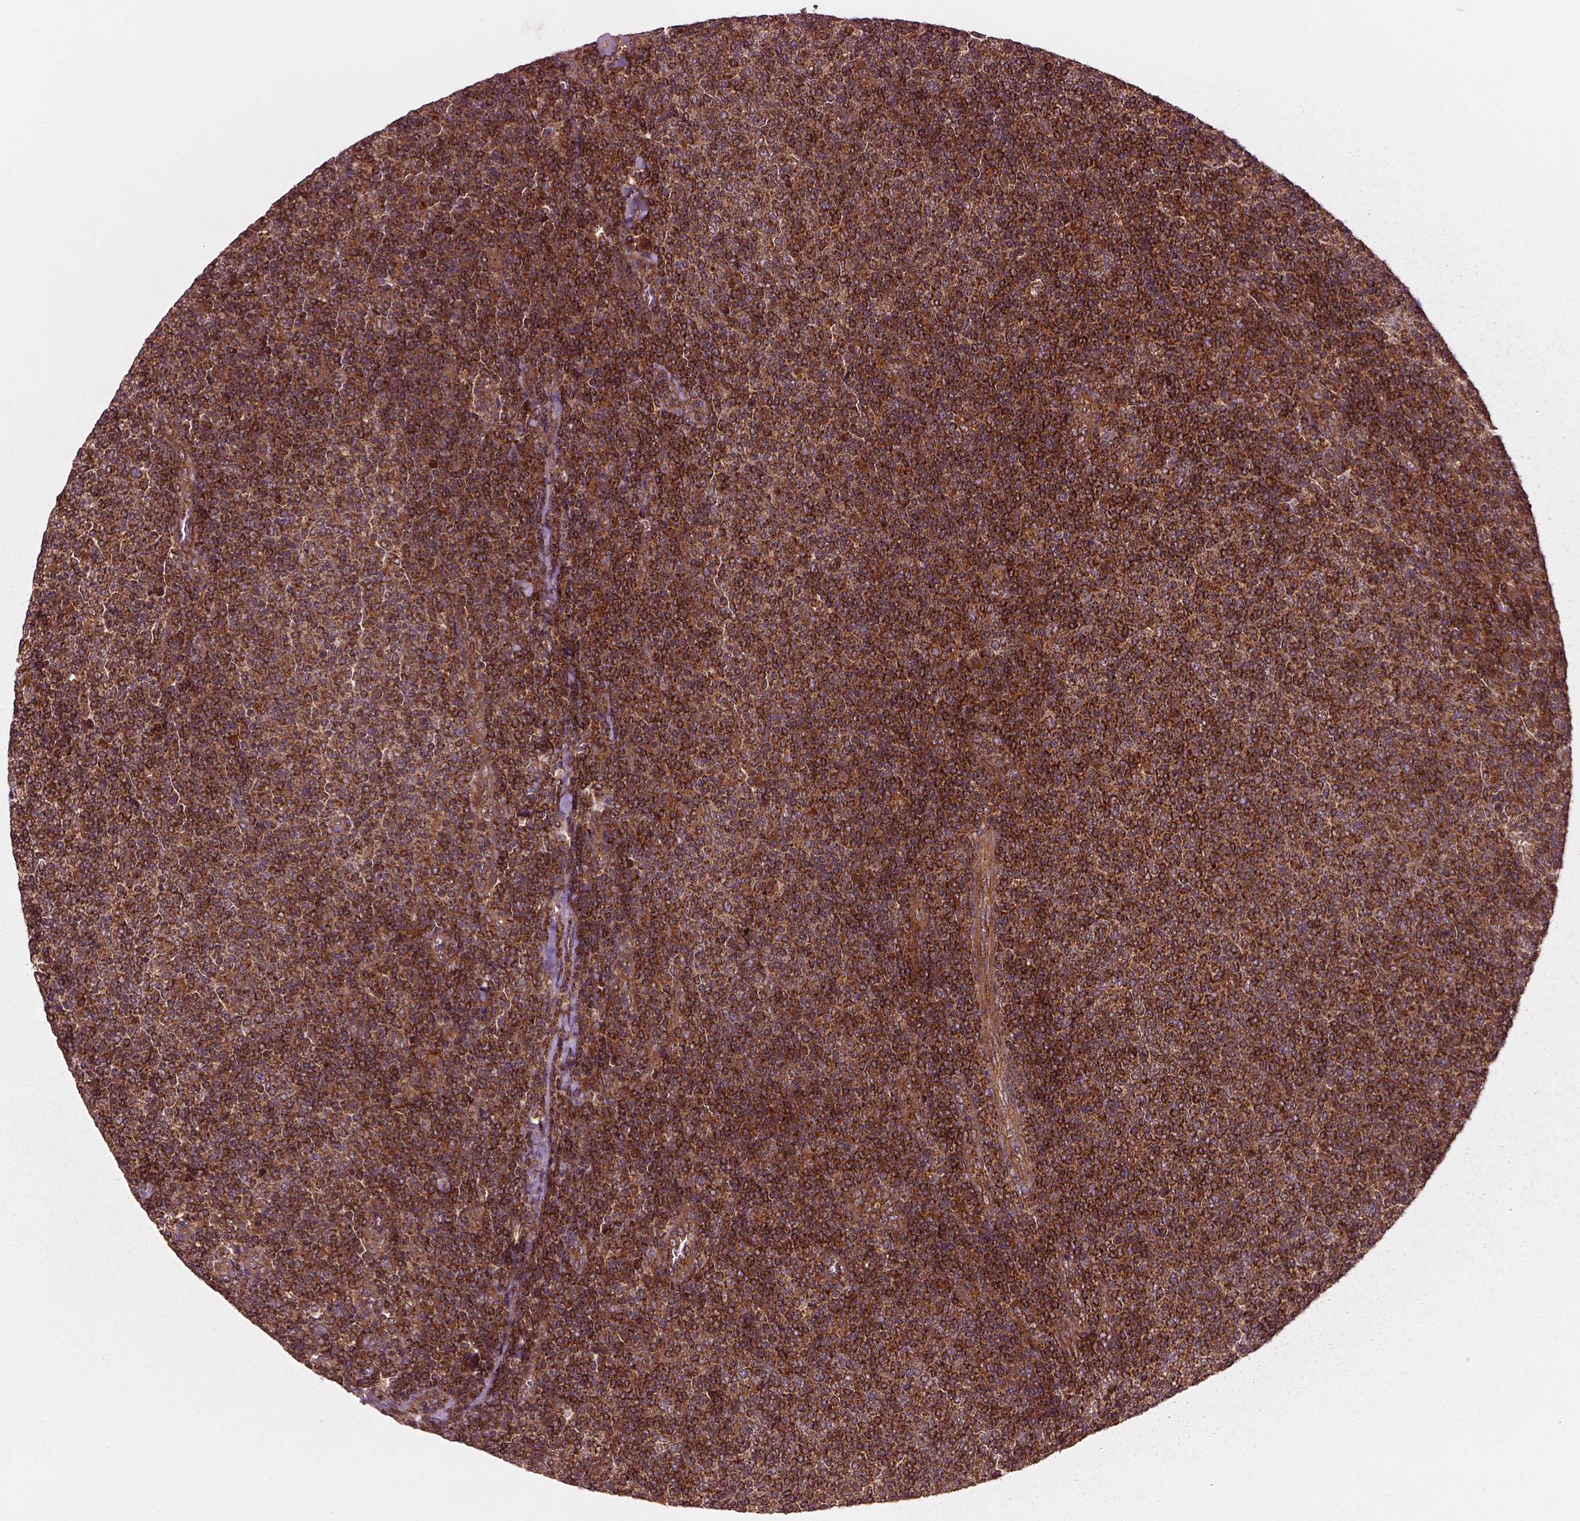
{"staining": {"intensity": "strong", "quantity": ">75%", "location": "cytoplasmic/membranous"}, "tissue": "lymphoma", "cell_type": "Tumor cells", "image_type": "cancer", "snomed": [{"axis": "morphology", "description": "Malignant lymphoma, non-Hodgkin's type, Low grade"}, {"axis": "topography", "description": "Lymph node"}], "caption": "The image displays immunohistochemical staining of malignant lymphoma, non-Hodgkin's type (low-grade). There is strong cytoplasmic/membranous positivity is present in approximately >75% of tumor cells.", "gene": "WASHC2A", "patient": {"sex": "male", "age": 52}}